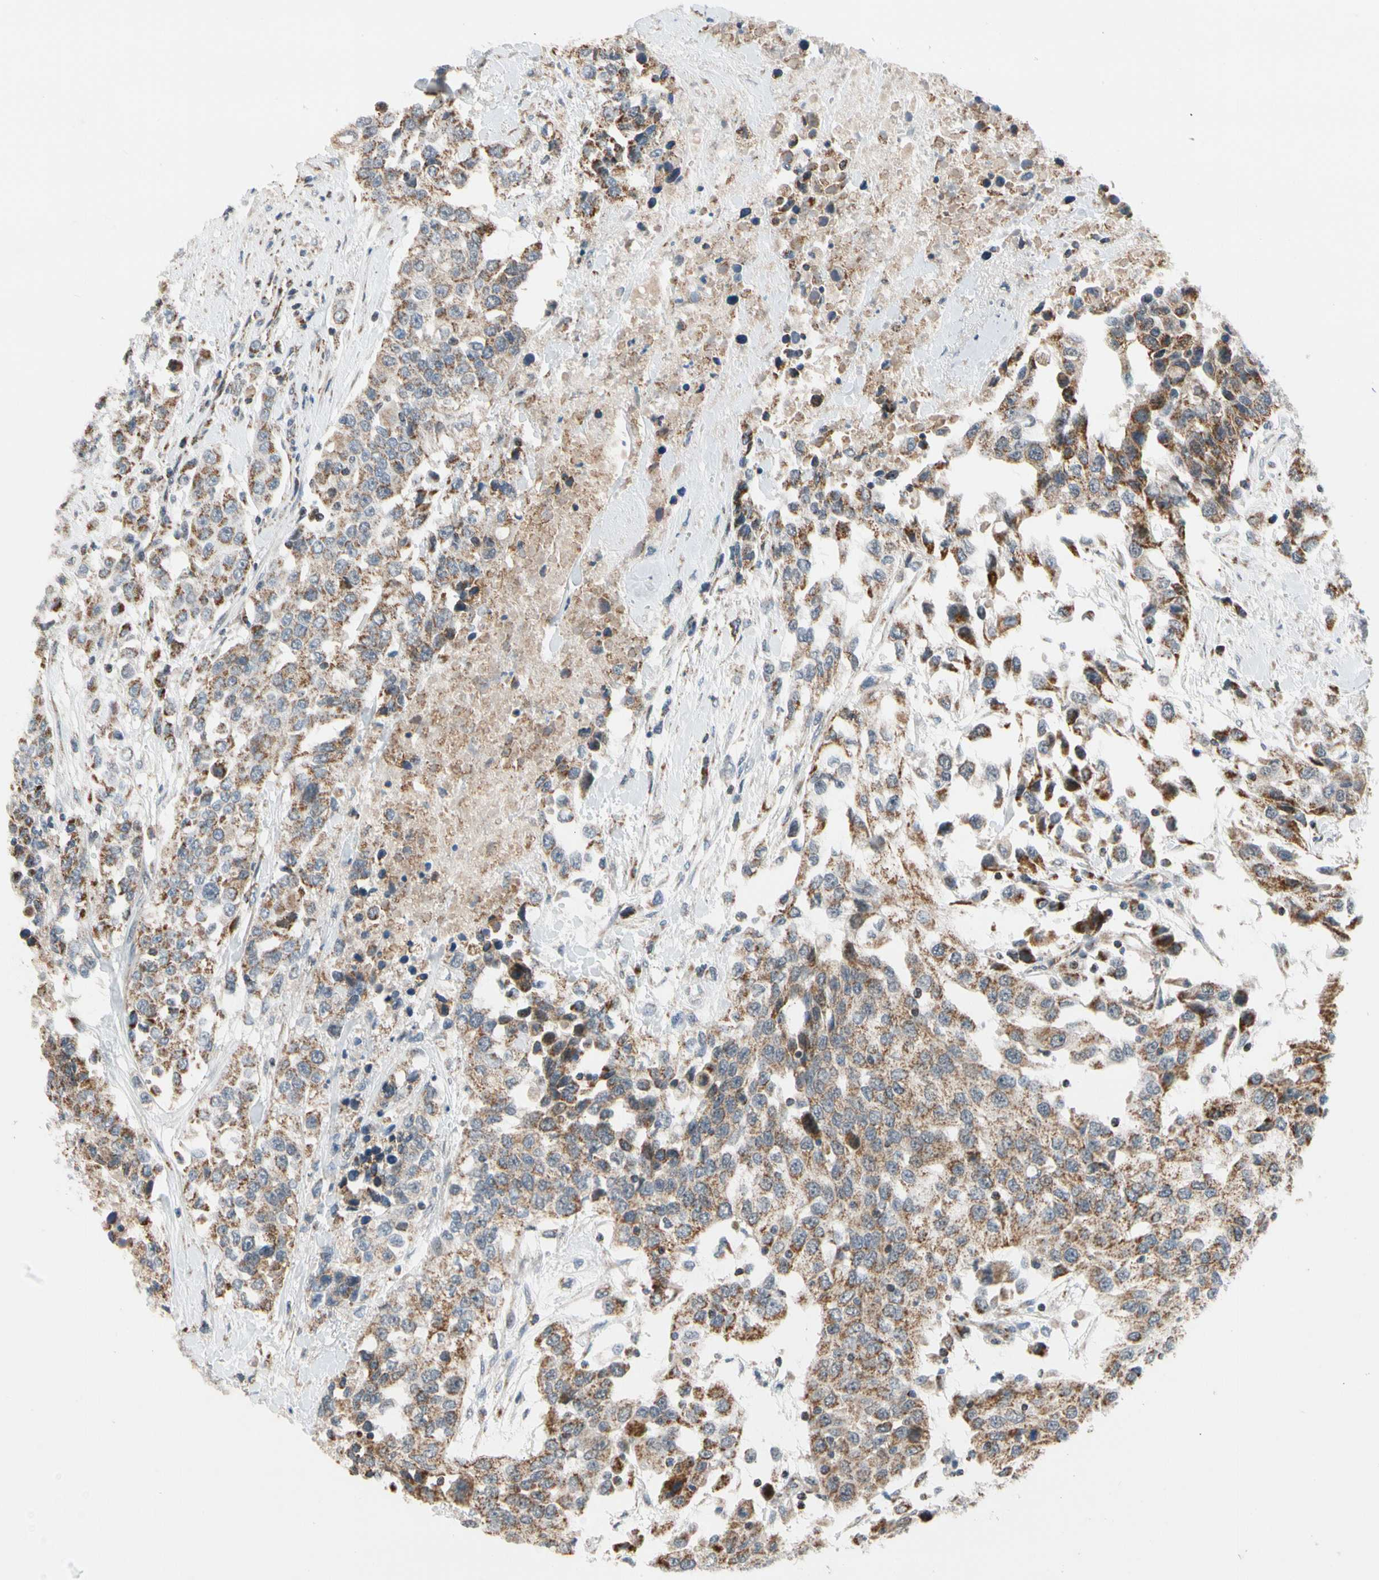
{"staining": {"intensity": "moderate", "quantity": "25%-75%", "location": "cytoplasmic/membranous"}, "tissue": "urothelial cancer", "cell_type": "Tumor cells", "image_type": "cancer", "snomed": [{"axis": "morphology", "description": "Urothelial carcinoma, High grade"}, {"axis": "topography", "description": "Urinary bladder"}], "caption": "This image reveals urothelial carcinoma (high-grade) stained with IHC to label a protein in brown. The cytoplasmic/membranous of tumor cells show moderate positivity for the protein. Nuclei are counter-stained blue.", "gene": "KHDC4", "patient": {"sex": "female", "age": 80}}